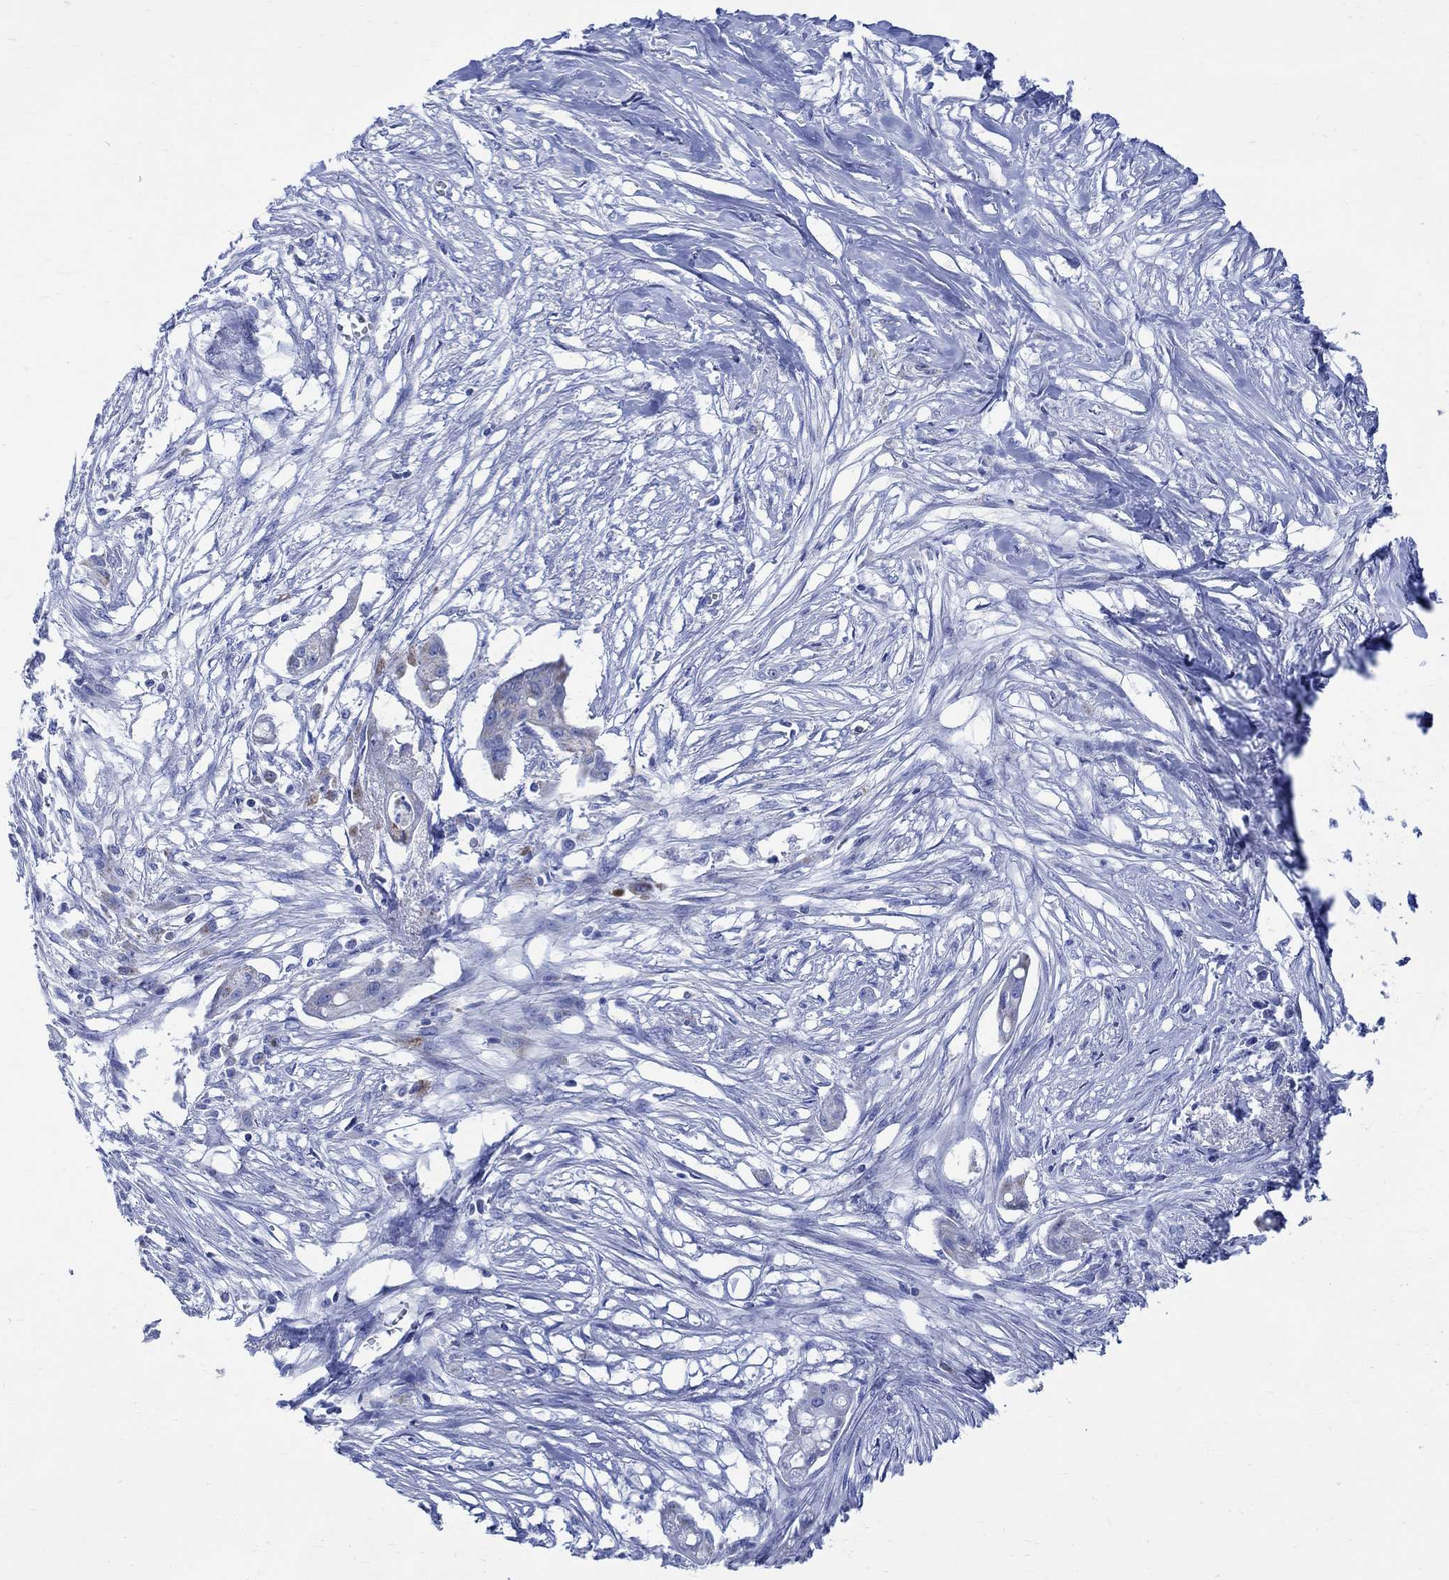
{"staining": {"intensity": "weak", "quantity": "<25%", "location": "cytoplasmic/membranous"}, "tissue": "pancreatic cancer", "cell_type": "Tumor cells", "image_type": "cancer", "snomed": [{"axis": "morphology", "description": "Normal tissue, NOS"}, {"axis": "morphology", "description": "Adenocarcinoma, NOS"}, {"axis": "topography", "description": "Pancreas"}], "caption": "This is a photomicrograph of IHC staining of pancreatic cancer (adenocarcinoma), which shows no expression in tumor cells.", "gene": "CPLX2", "patient": {"sex": "female", "age": 58}}